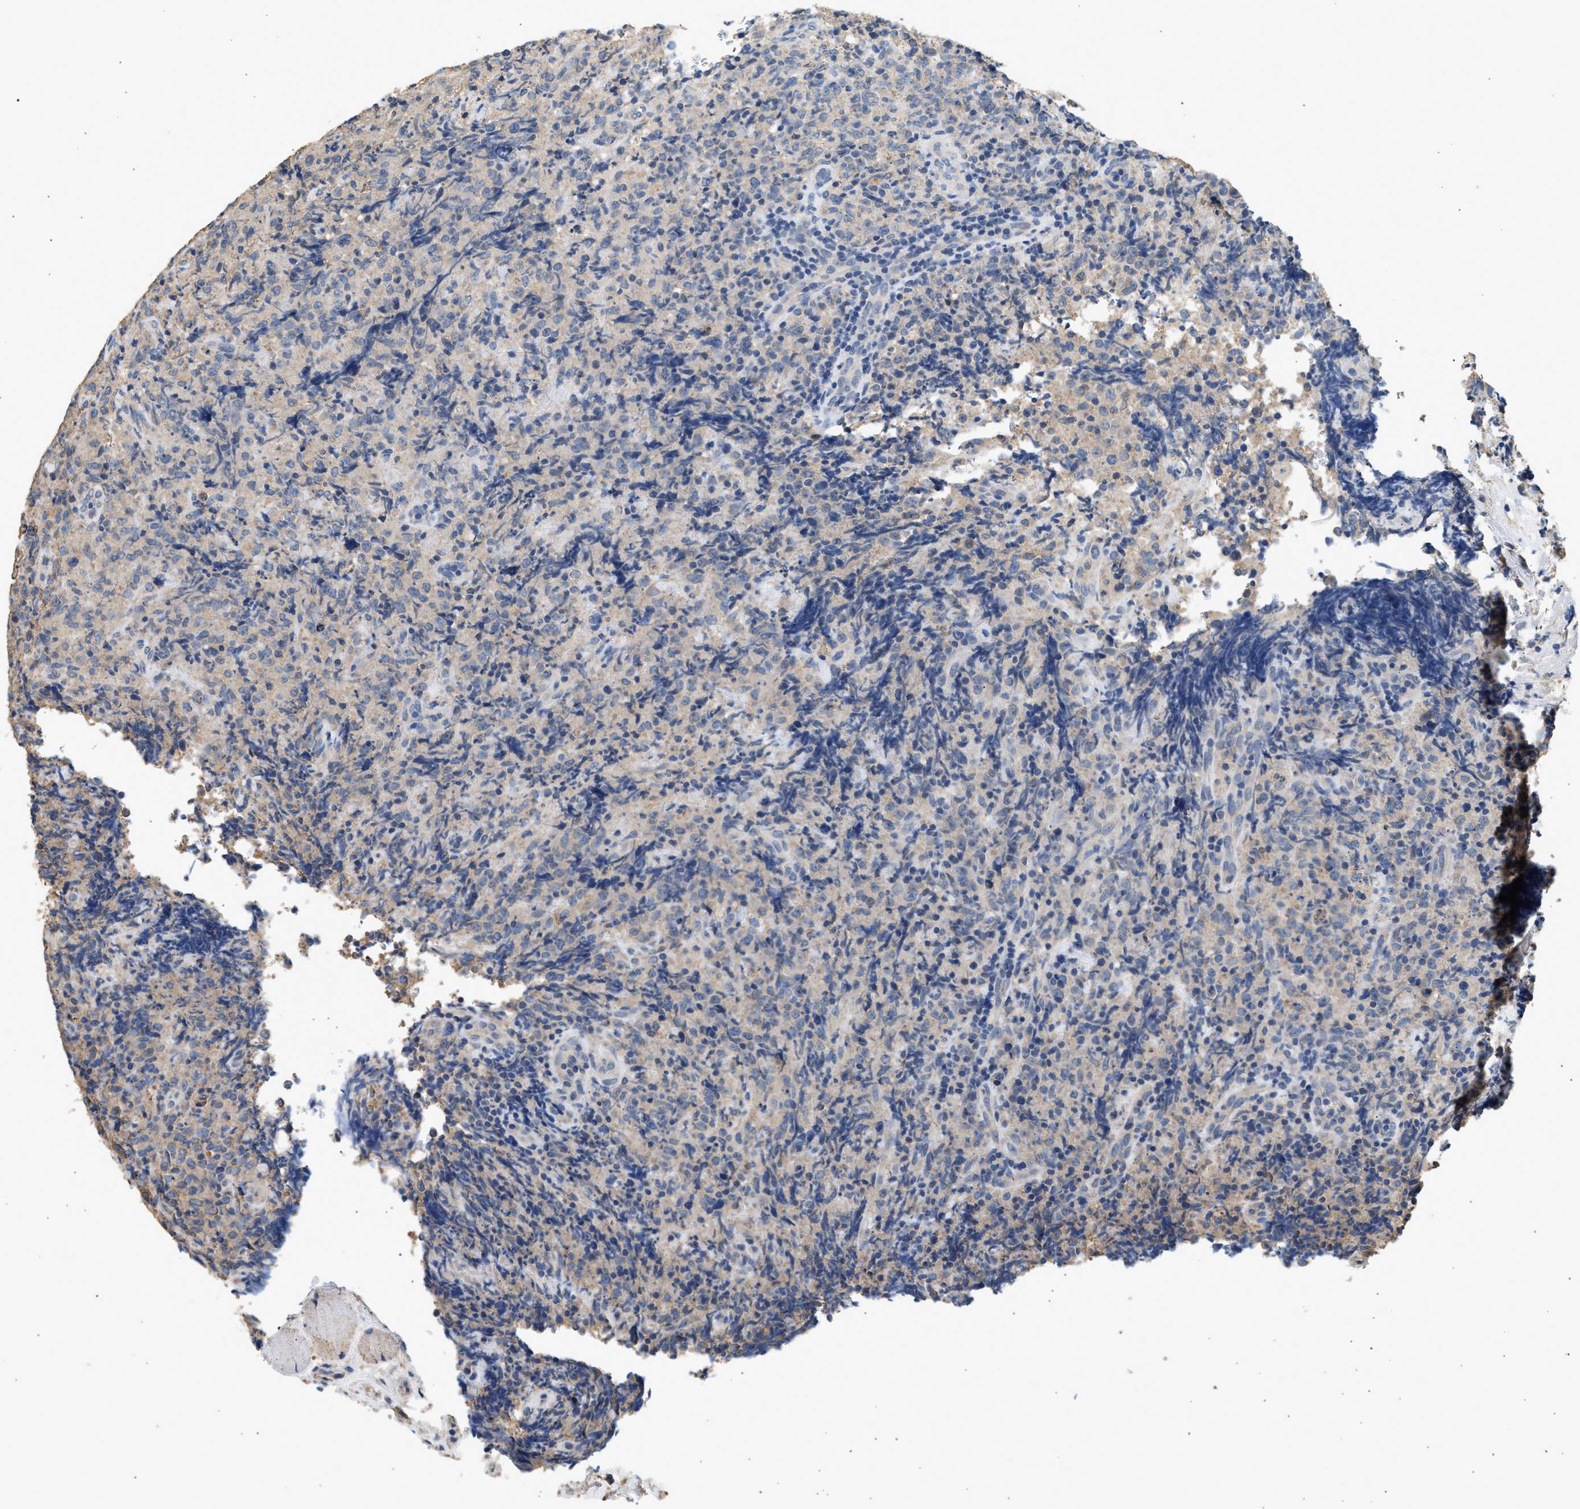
{"staining": {"intensity": "negative", "quantity": "none", "location": "none"}, "tissue": "lymphoma", "cell_type": "Tumor cells", "image_type": "cancer", "snomed": [{"axis": "morphology", "description": "Malignant lymphoma, non-Hodgkin's type, High grade"}, {"axis": "topography", "description": "Tonsil"}], "caption": "DAB (3,3'-diaminobenzidine) immunohistochemical staining of malignant lymphoma, non-Hodgkin's type (high-grade) reveals no significant positivity in tumor cells.", "gene": "WDR31", "patient": {"sex": "female", "age": 36}}